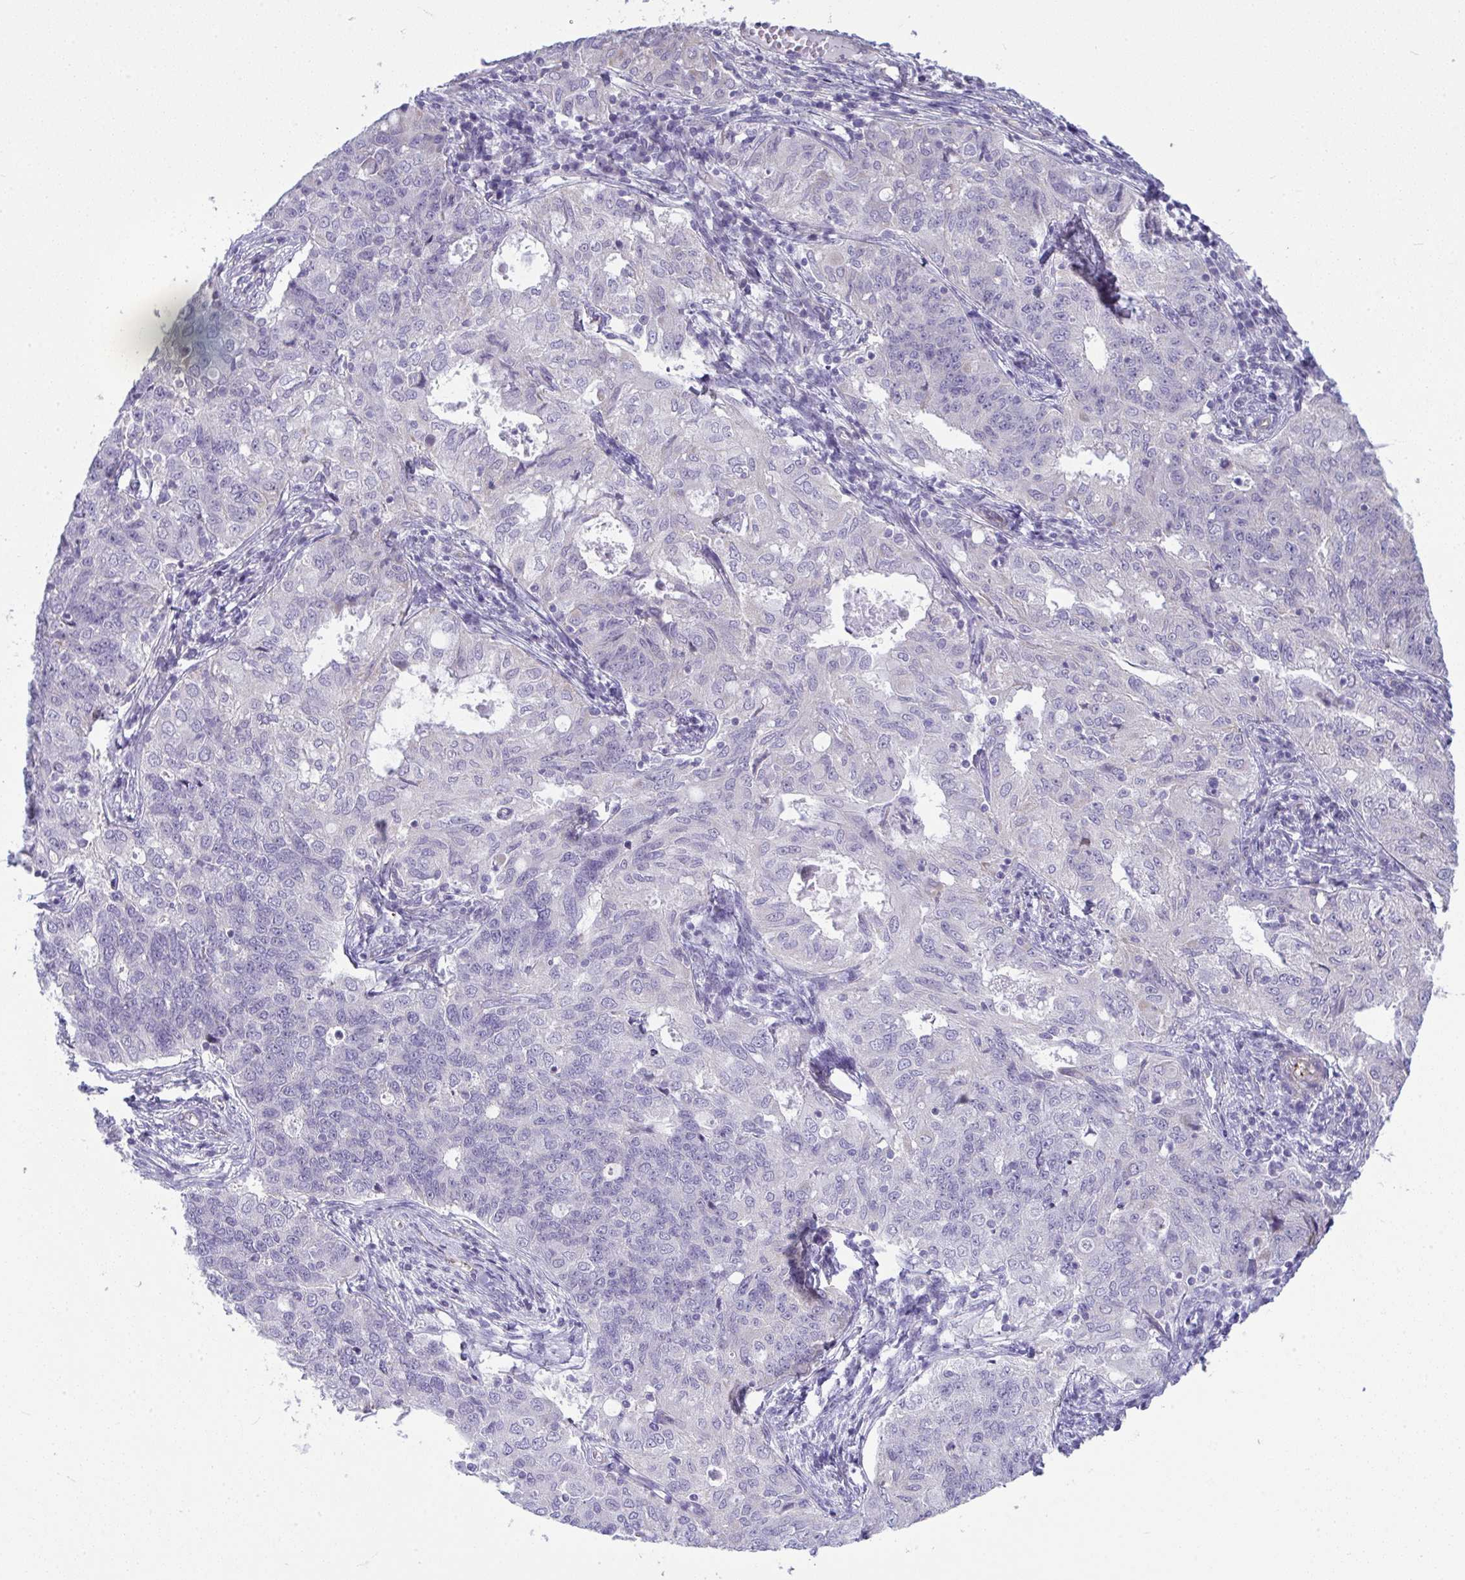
{"staining": {"intensity": "negative", "quantity": "none", "location": "none"}, "tissue": "endometrial cancer", "cell_type": "Tumor cells", "image_type": "cancer", "snomed": [{"axis": "morphology", "description": "Adenocarcinoma, NOS"}, {"axis": "topography", "description": "Endometrium"}], "caption": "Endometrial adenocarcinoma was stained to show a protein in brown. There is no significant positivity in tumor cells. Nuclei are stained in blue.", "gene": "MYL12A", "patient": {"sex": "female", "age": 43}}